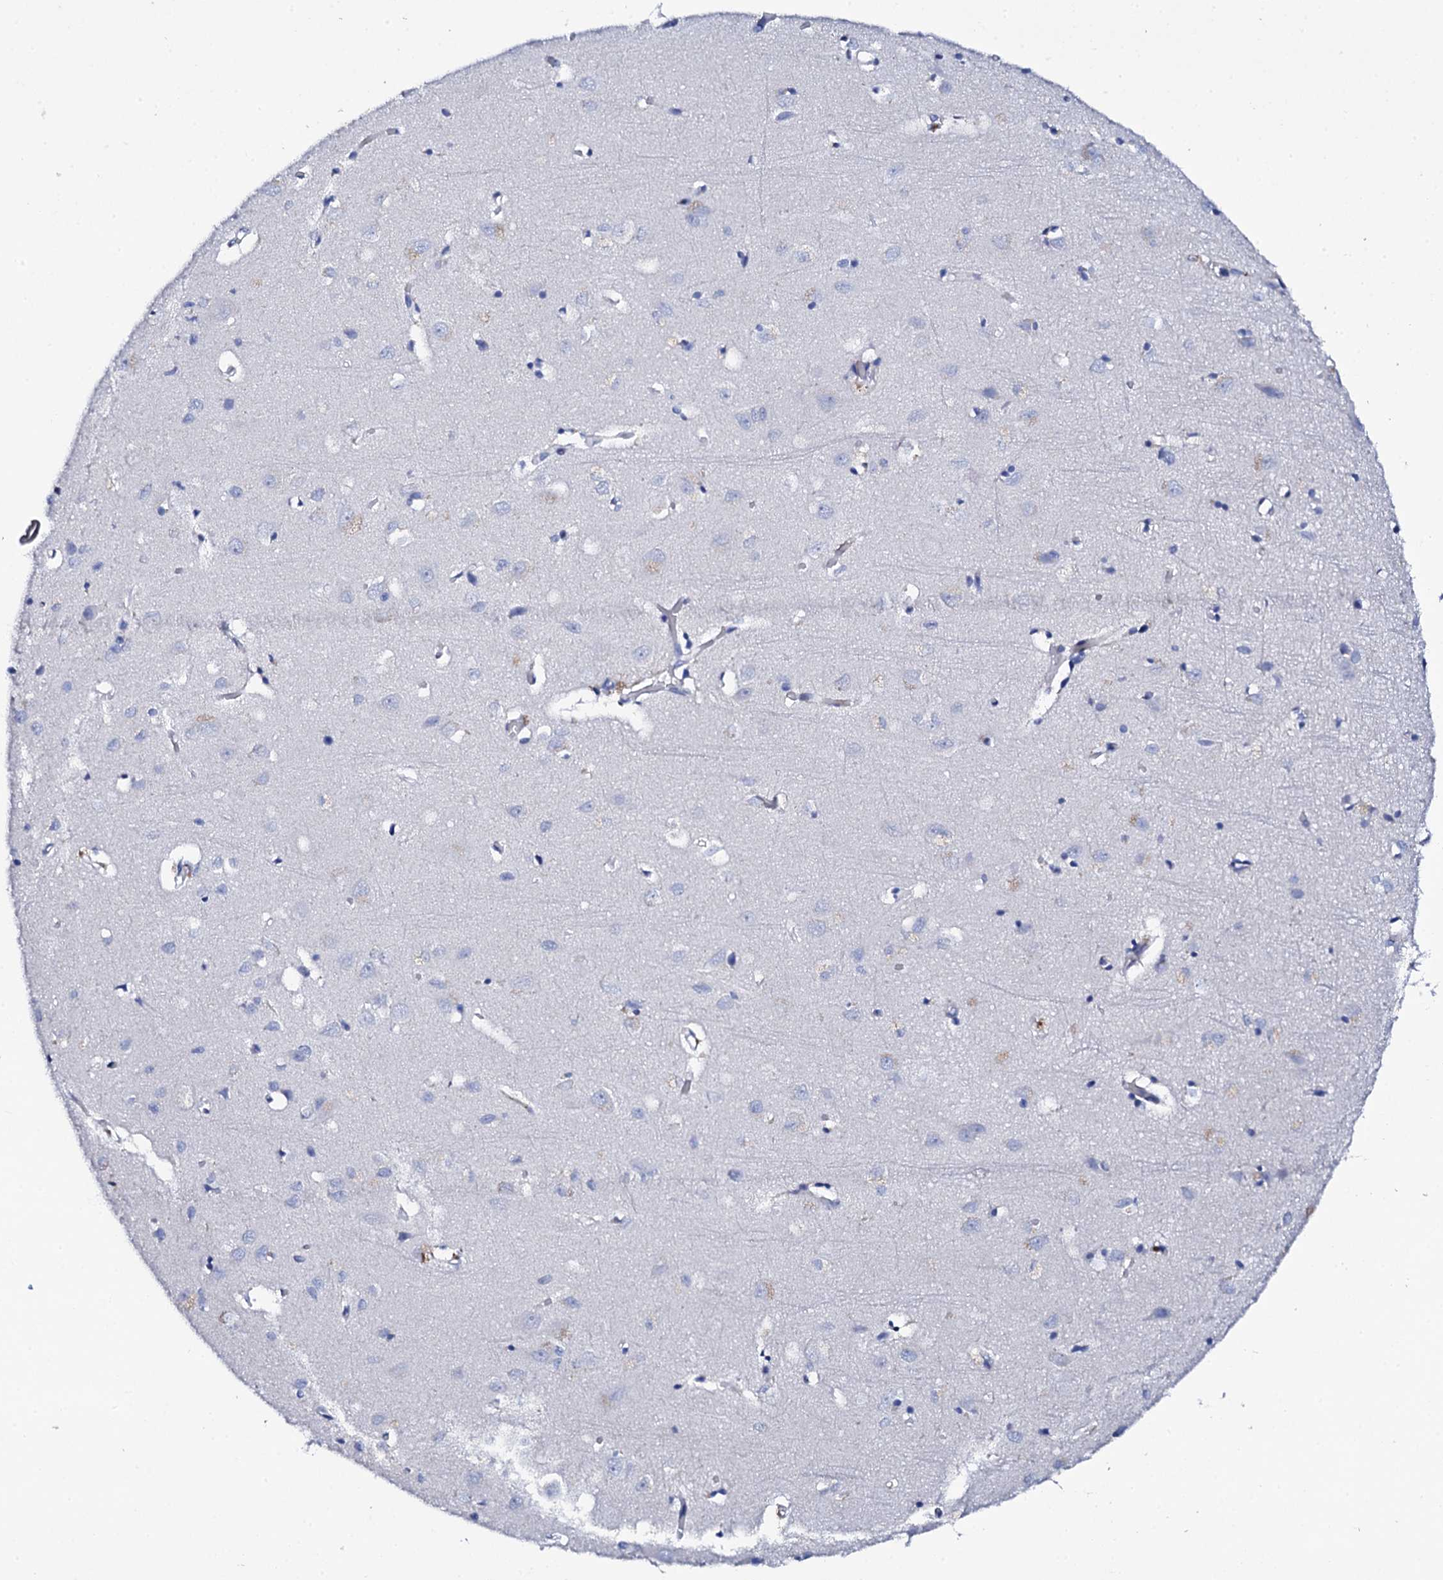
{"staining": {"intensity": "negative", "quantity": "none", "location": "none"}, "tissue": "cerebral cortex", "cell_type": "Endothelial cells", "image_type": "normal", "snomed": [{"axis": "morphology", "description": "Normal tissue, NOS"}, {"axis": "topography", "description": "Cerebral cortex"}], "caption": "Immunohistochemical staining of unremarkable cerebral cortex shows no significant staining in endothelial cells. Nuclei are stained in blue.", "gene": "NUDT13", "patient": {"sex": "female", "age": 64}}